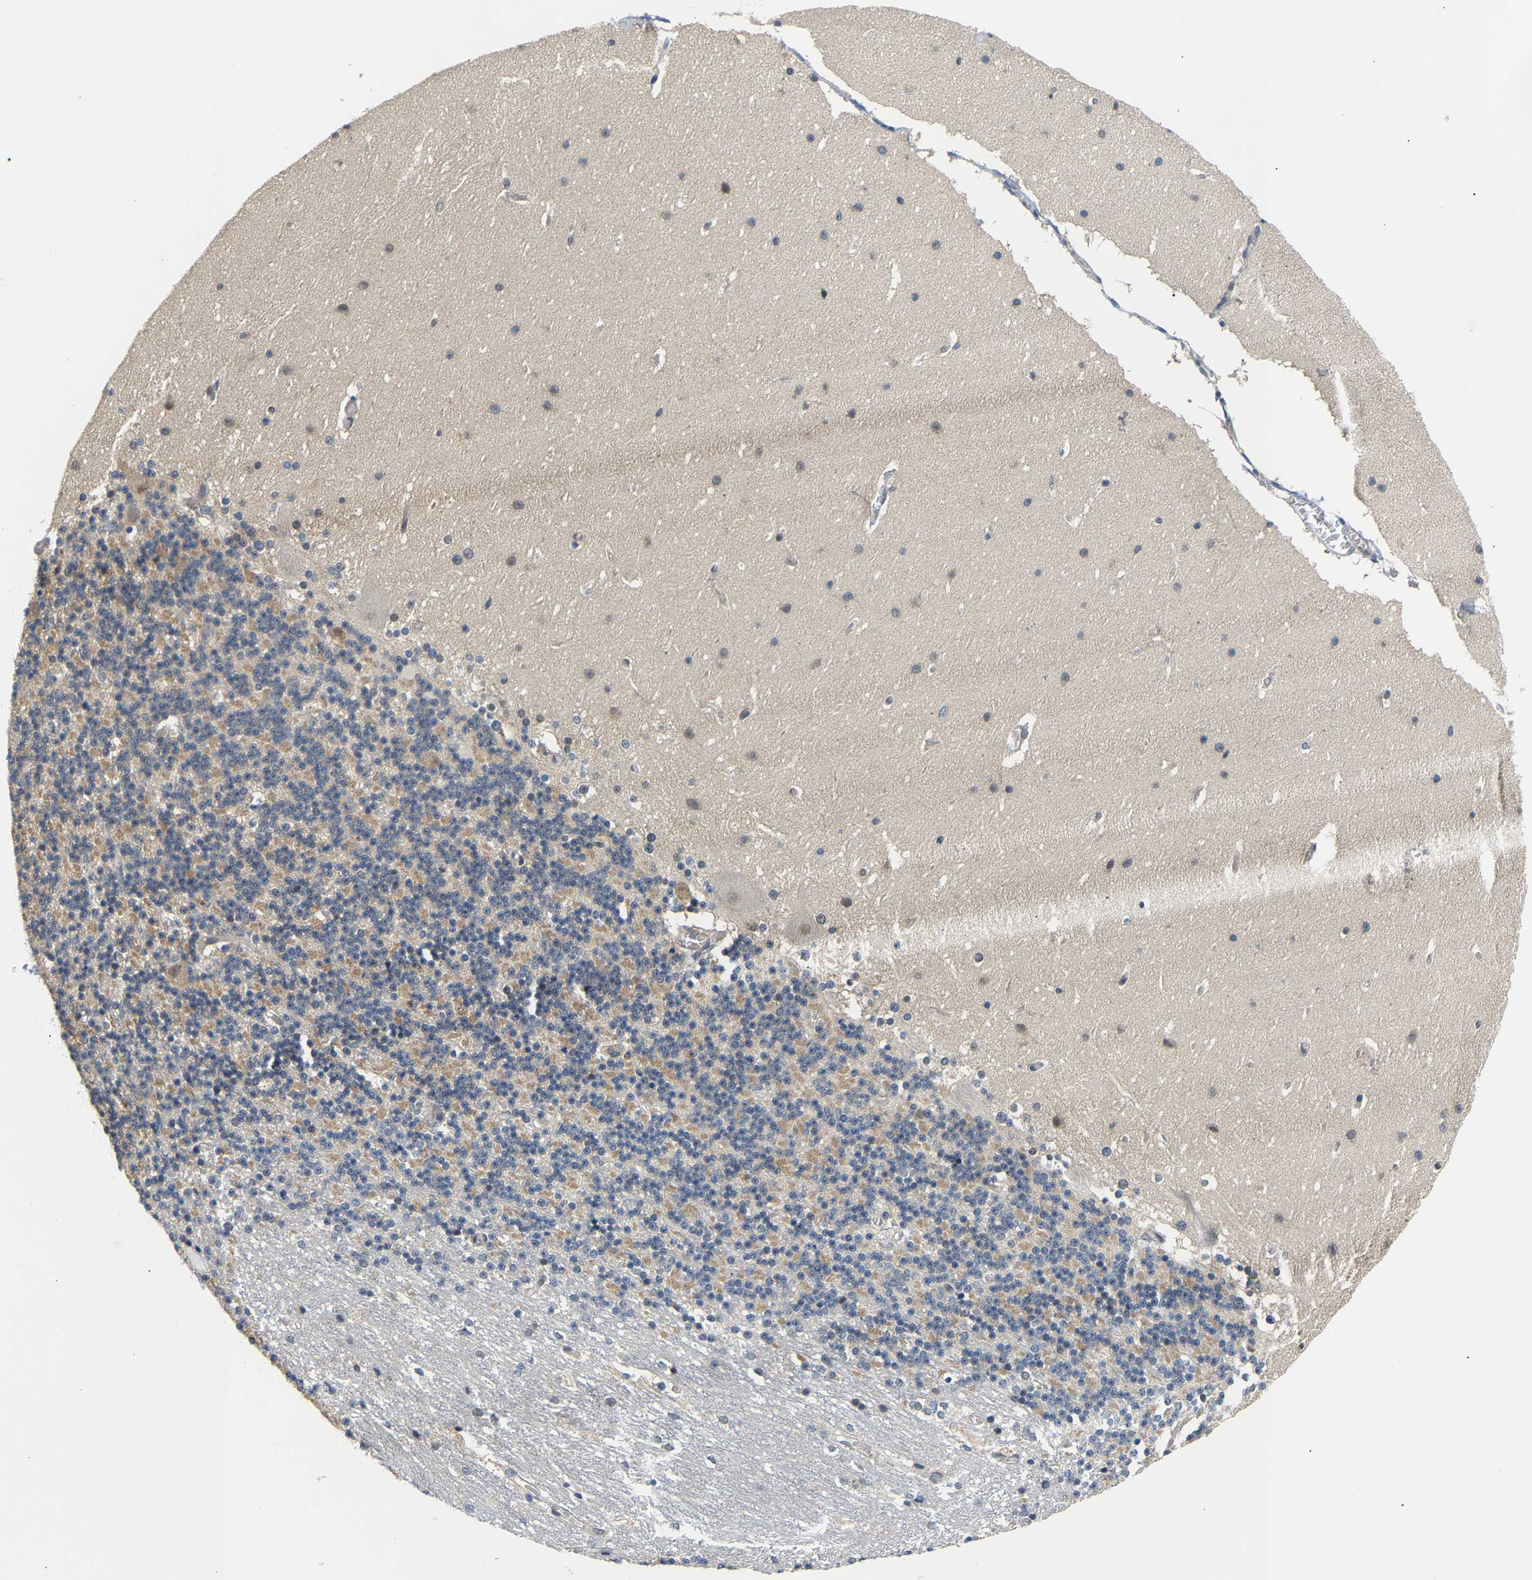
{"staining": {"intensity": "weak", "quantity": "<25%", "location": "cytoplasmic/membranous"}, "tissue": "cerebellum", "cell_type": "Cells in granular layer", "image_type": "normal", "snomed": [{"axis": "morphology", "description": "Normal tissue, NOS"}, {"axis": "topography", "description": "Cerebellum"}], "caption": "This is a micrograph of IHC staining of unremarkable cerebellum, which shows no staining in cells in granular layer.", "gene": "ARHGEF12", "patient": {"sex": "female", "age": 19}}